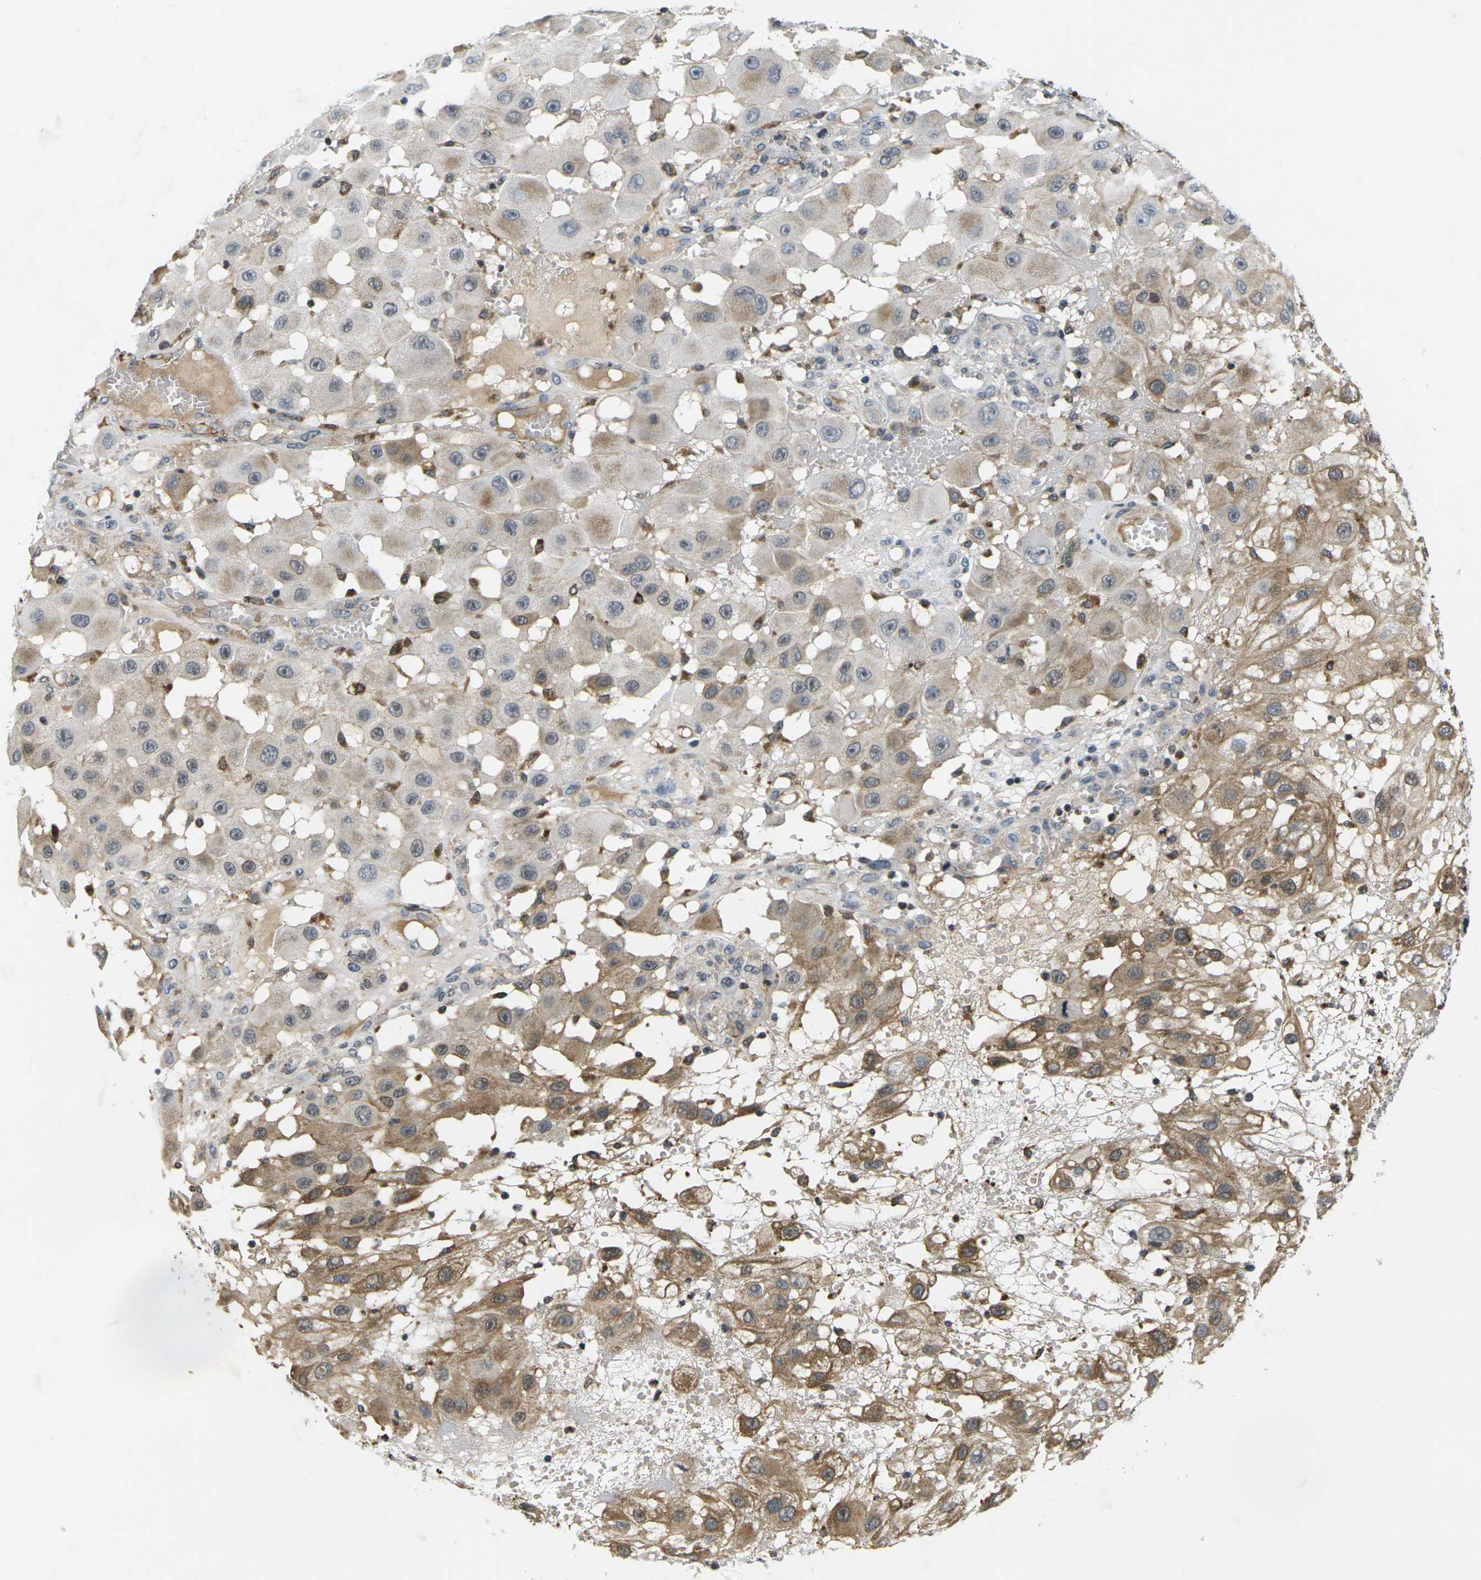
{"staining": {"intensity": "moderate", "quantity": "<25%", "location": "cytoplasmic/membranous"}, "tissue": "melanoma", "cell_type": "Tumor cells", "image_type": "cancer", "snomed": [{"axis": "morphology", "description": "Malignant melanoma, NOS"}, {"axis": "topography", "description": "Skin"}], "caption": "Human malignant melanoma stained with a protein marker exhibits moderate staining in tumor cells.", "gene": "C1QC", "patient": {"sex": "female", "age": 81}}